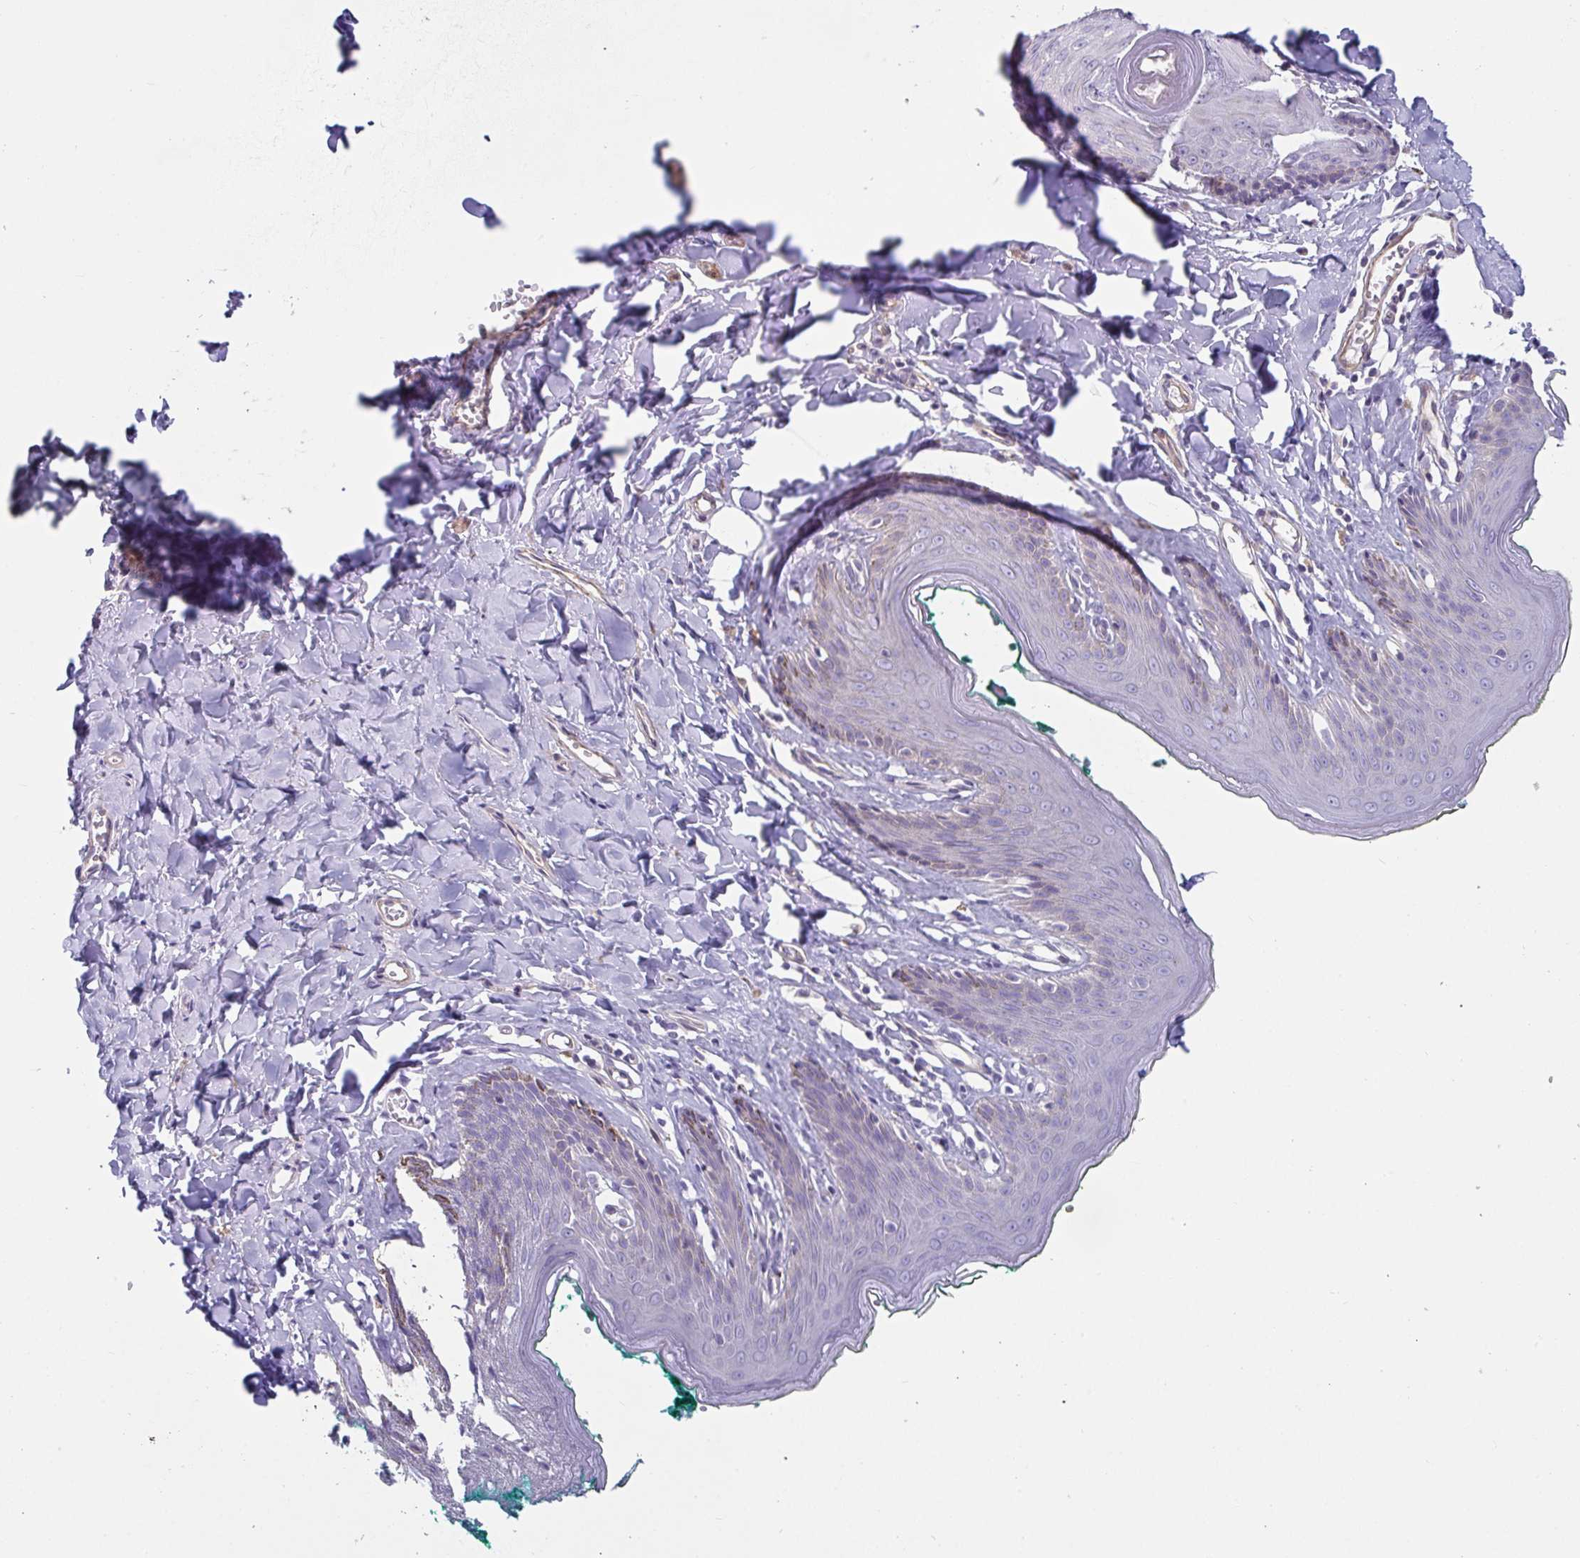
{"staining": {"intensity": "negative", "quantity": "none", "location": "none"}, "tissue": "skin", "cell_type": "Epidermal cells", "image_type": "normal", "snomed": [{"axis": "morphology", "description": "Normal tissue, NOS"}, {"axis": "topography", "description": "Vulva"}, {"axis": "topography", "description": "Peripheral nerve tissue"}], "caption": "Protein analysis of benign skin reveals no significant staining in epidermal cells.", "gene": "OR5P3", "patient": {"sex": "female", "age": 66}}